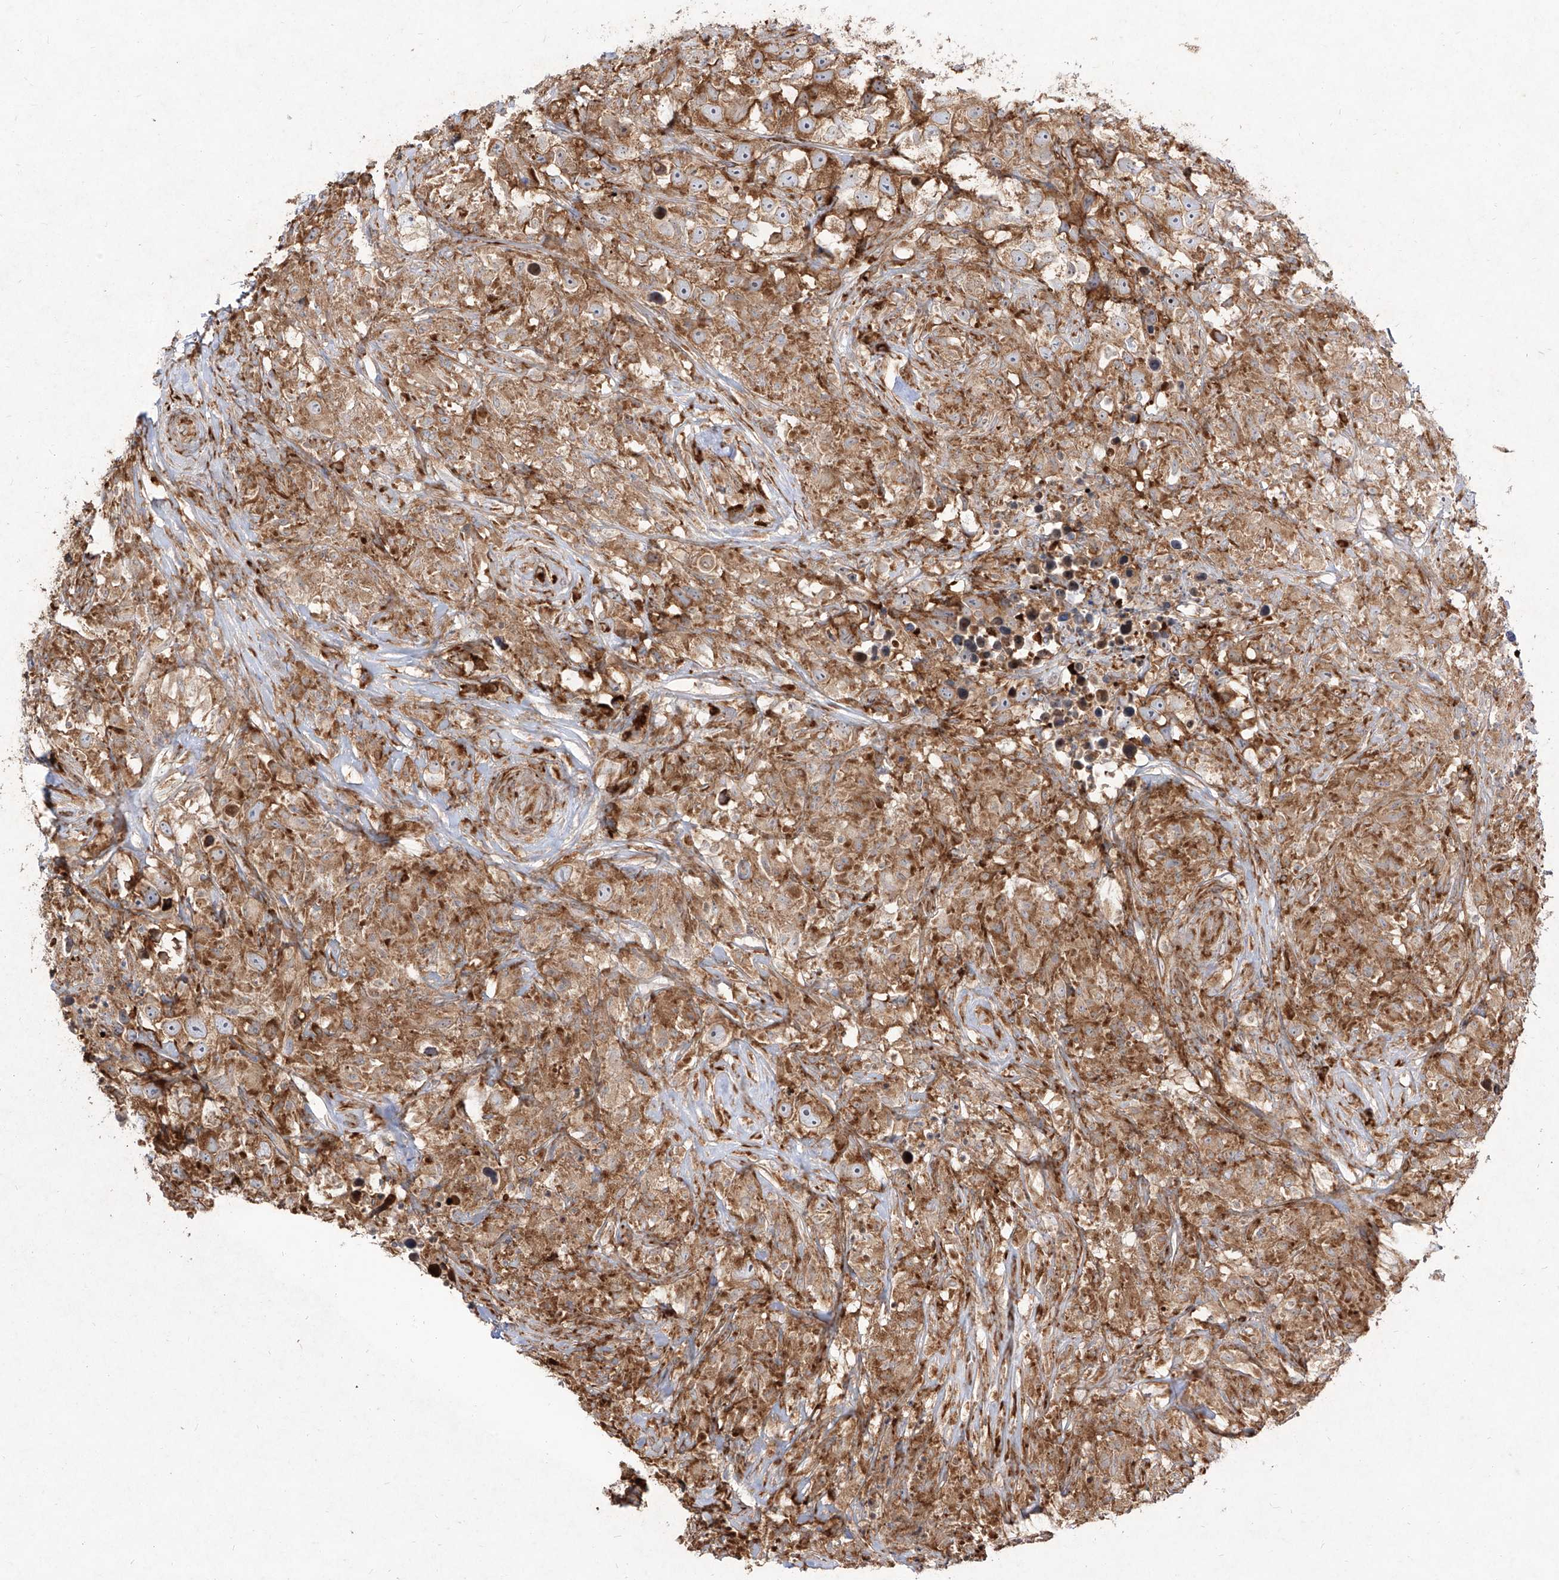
{"staining": {"intensity": "moderate", "quantity": ">75%", "location": "cytoplasmic/membranous"}, "tissue": "testis cancer", "cell_type": "Tumor cells", "image_type": "cancer", "snomed": [{"axis": "morphology", "description": "Seminoma, NOS"}, {"axis": "topography", "description": "Testis"}], "caption": "Testis cancer stained with DAB immunohistochemistry shows medium levels of moderate cytoplasmic/membranous staining in about >75% of tumor cells. Using DAB (3,3'-diaminobenzidine) (brown) and hematoxylin (blue) stains, captured at high magnification using brightfield microscopy.", "gene": "RPS25", "patient": {"sex": "male", "age": 49}}